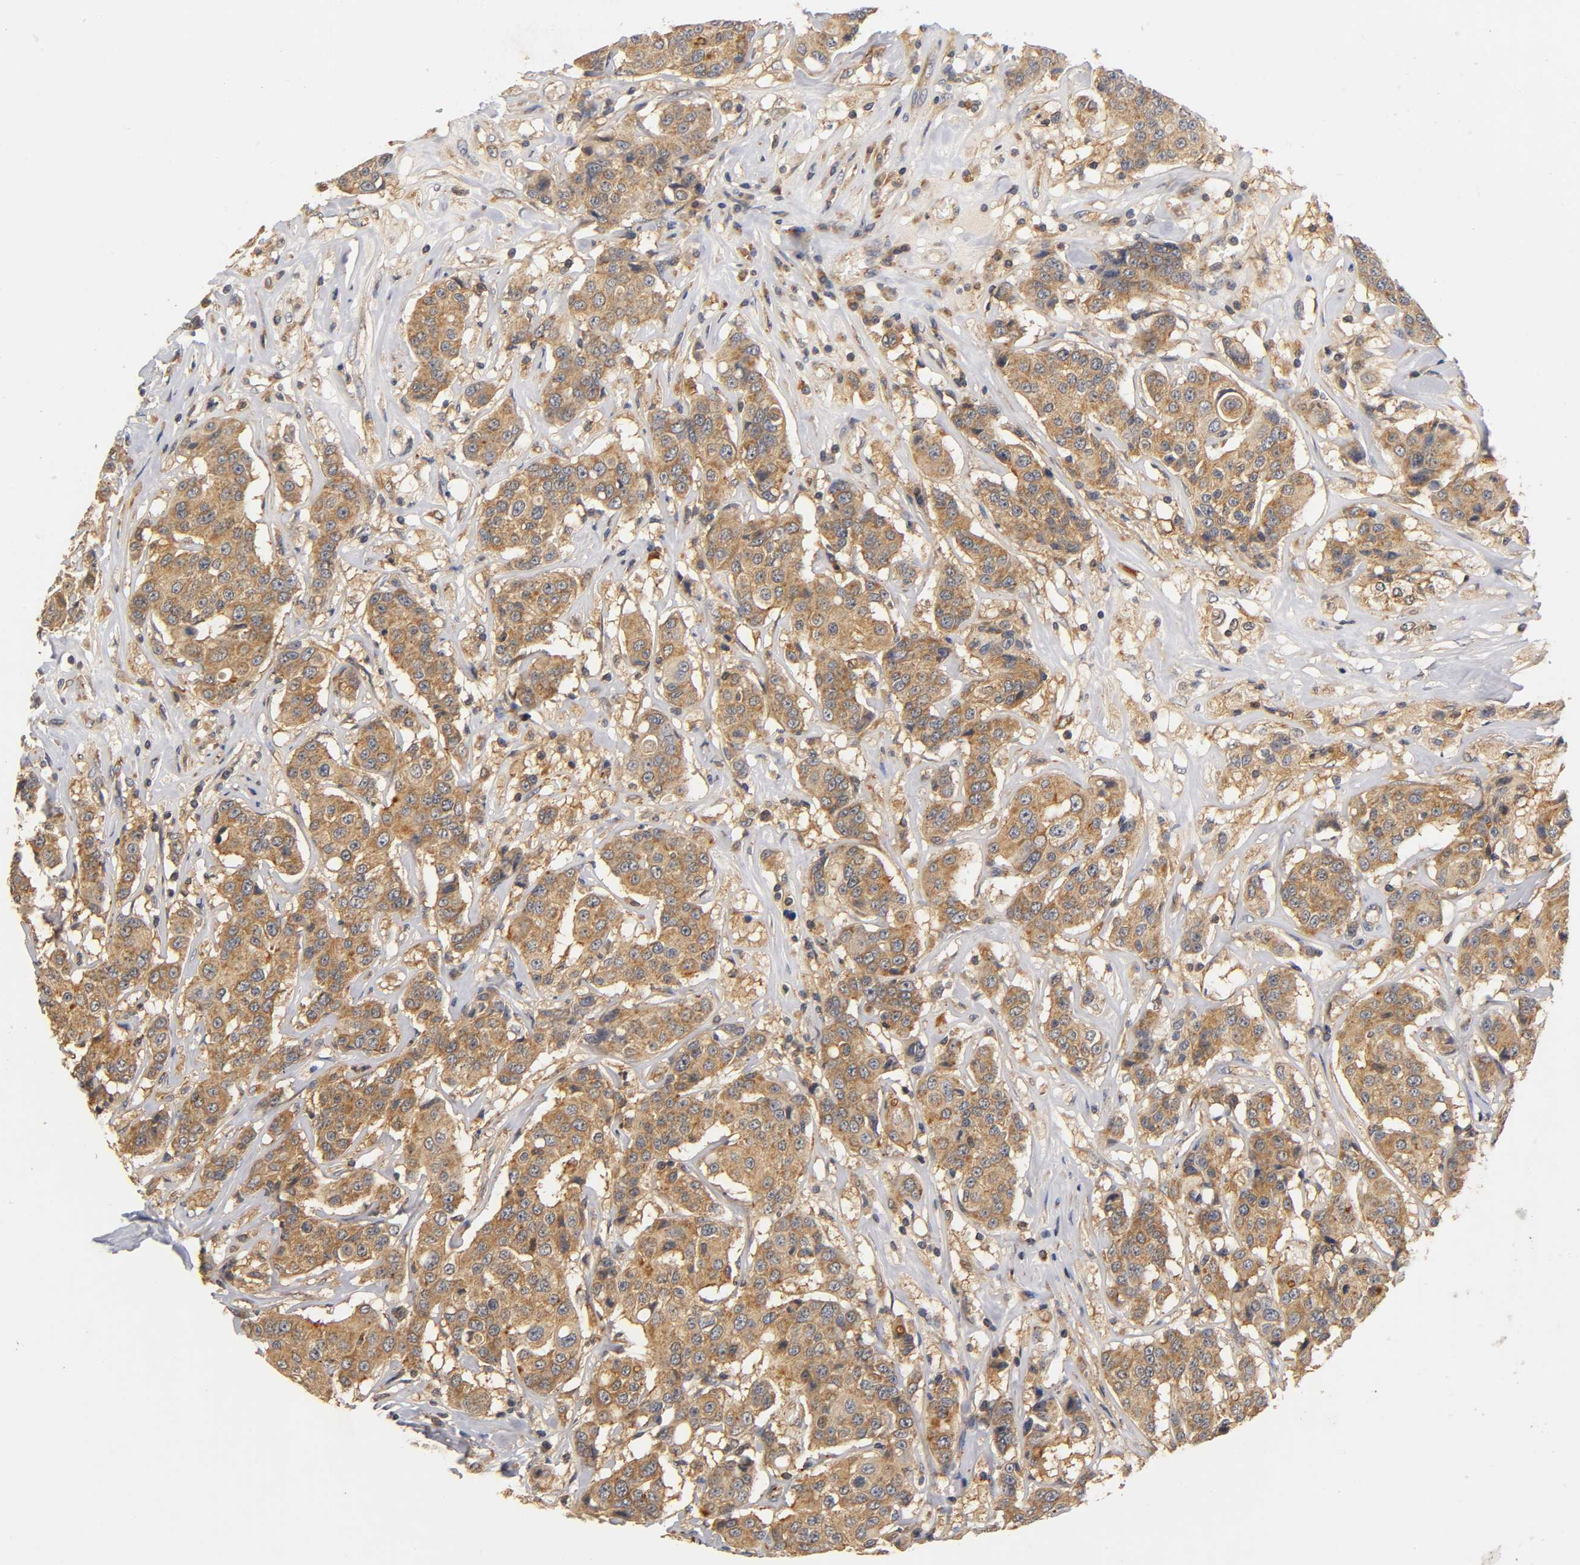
{"staining": {"intensity": "strong", "quantity": ">75%", "location": "cytoplasmic/membranous"}, "tissue": "breast cancer", "cell_type": "Tumor cells", "image_type": "cancer", "snomed": [{"axis": "morphology", "description": "Duct carcinoma"}, {"axis": "topography", "description": "Breast"}], "caption": "The photomicrograph displays immunohistochemical staining of breast cancer. There is strong cytoplasmic/membranous positivity is present in about >75% of tumor cells.", "gene": "SCAP", "patient": {"sex": "female", "age": 27}}